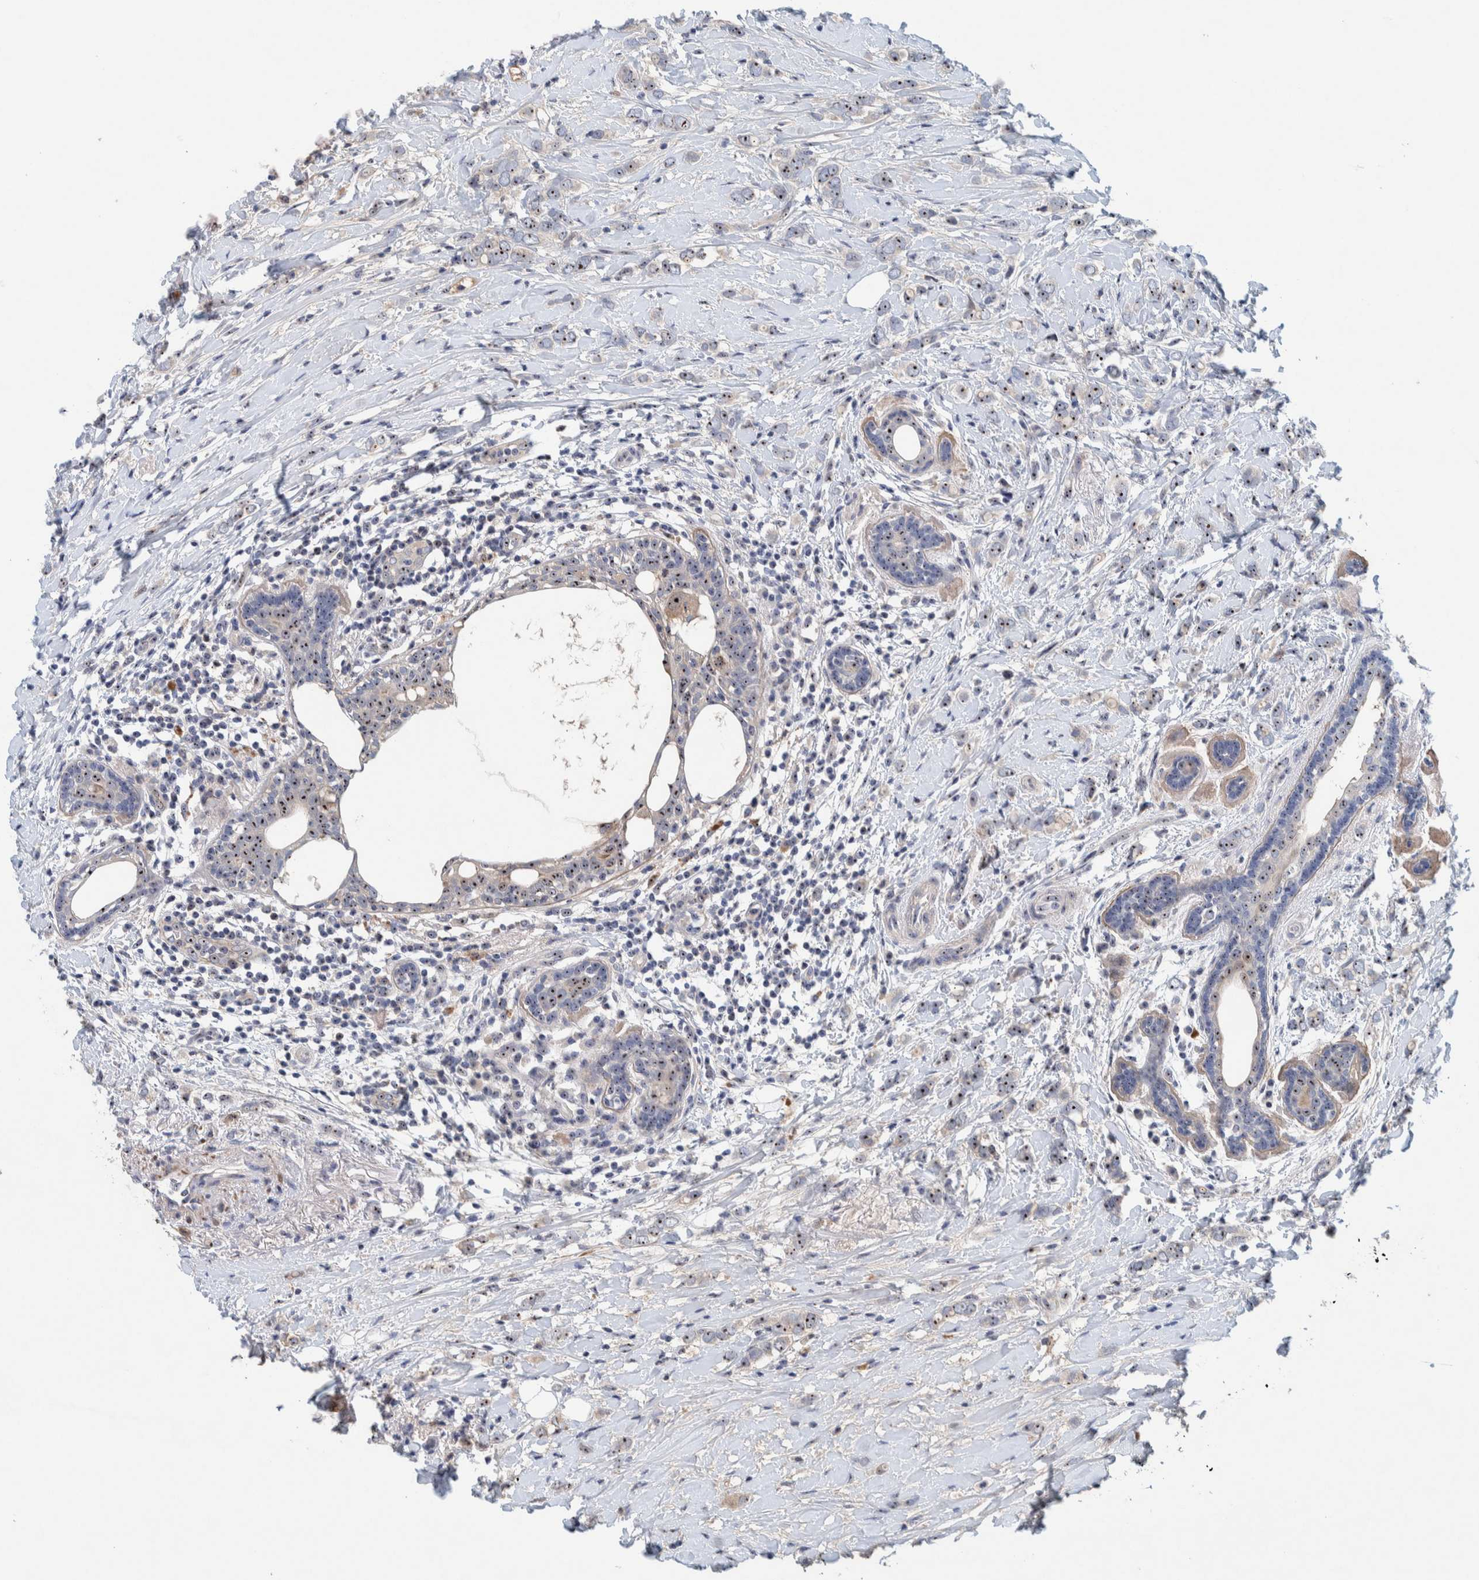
{"staining": {"intensity": "strong", "quantity": ">75%", "location": "nuclear"}, "tissue": "breast cancer", "cell_type": "Tumor cells", "image_type": "cancer", "snomed": [{"axis": "morphology", "description": "Normal tissue, NOS"}, {"axis": "morphology", "description": "Lobular carcinoma"}, {"axis": "topography", "description": "Breast"}], "caption": "A brown stain labels strong nuclear staining of a protein in human breast cancer tumor cells.", "gene": "NOL11", "patient": {"sex": "female", "age": 47}}